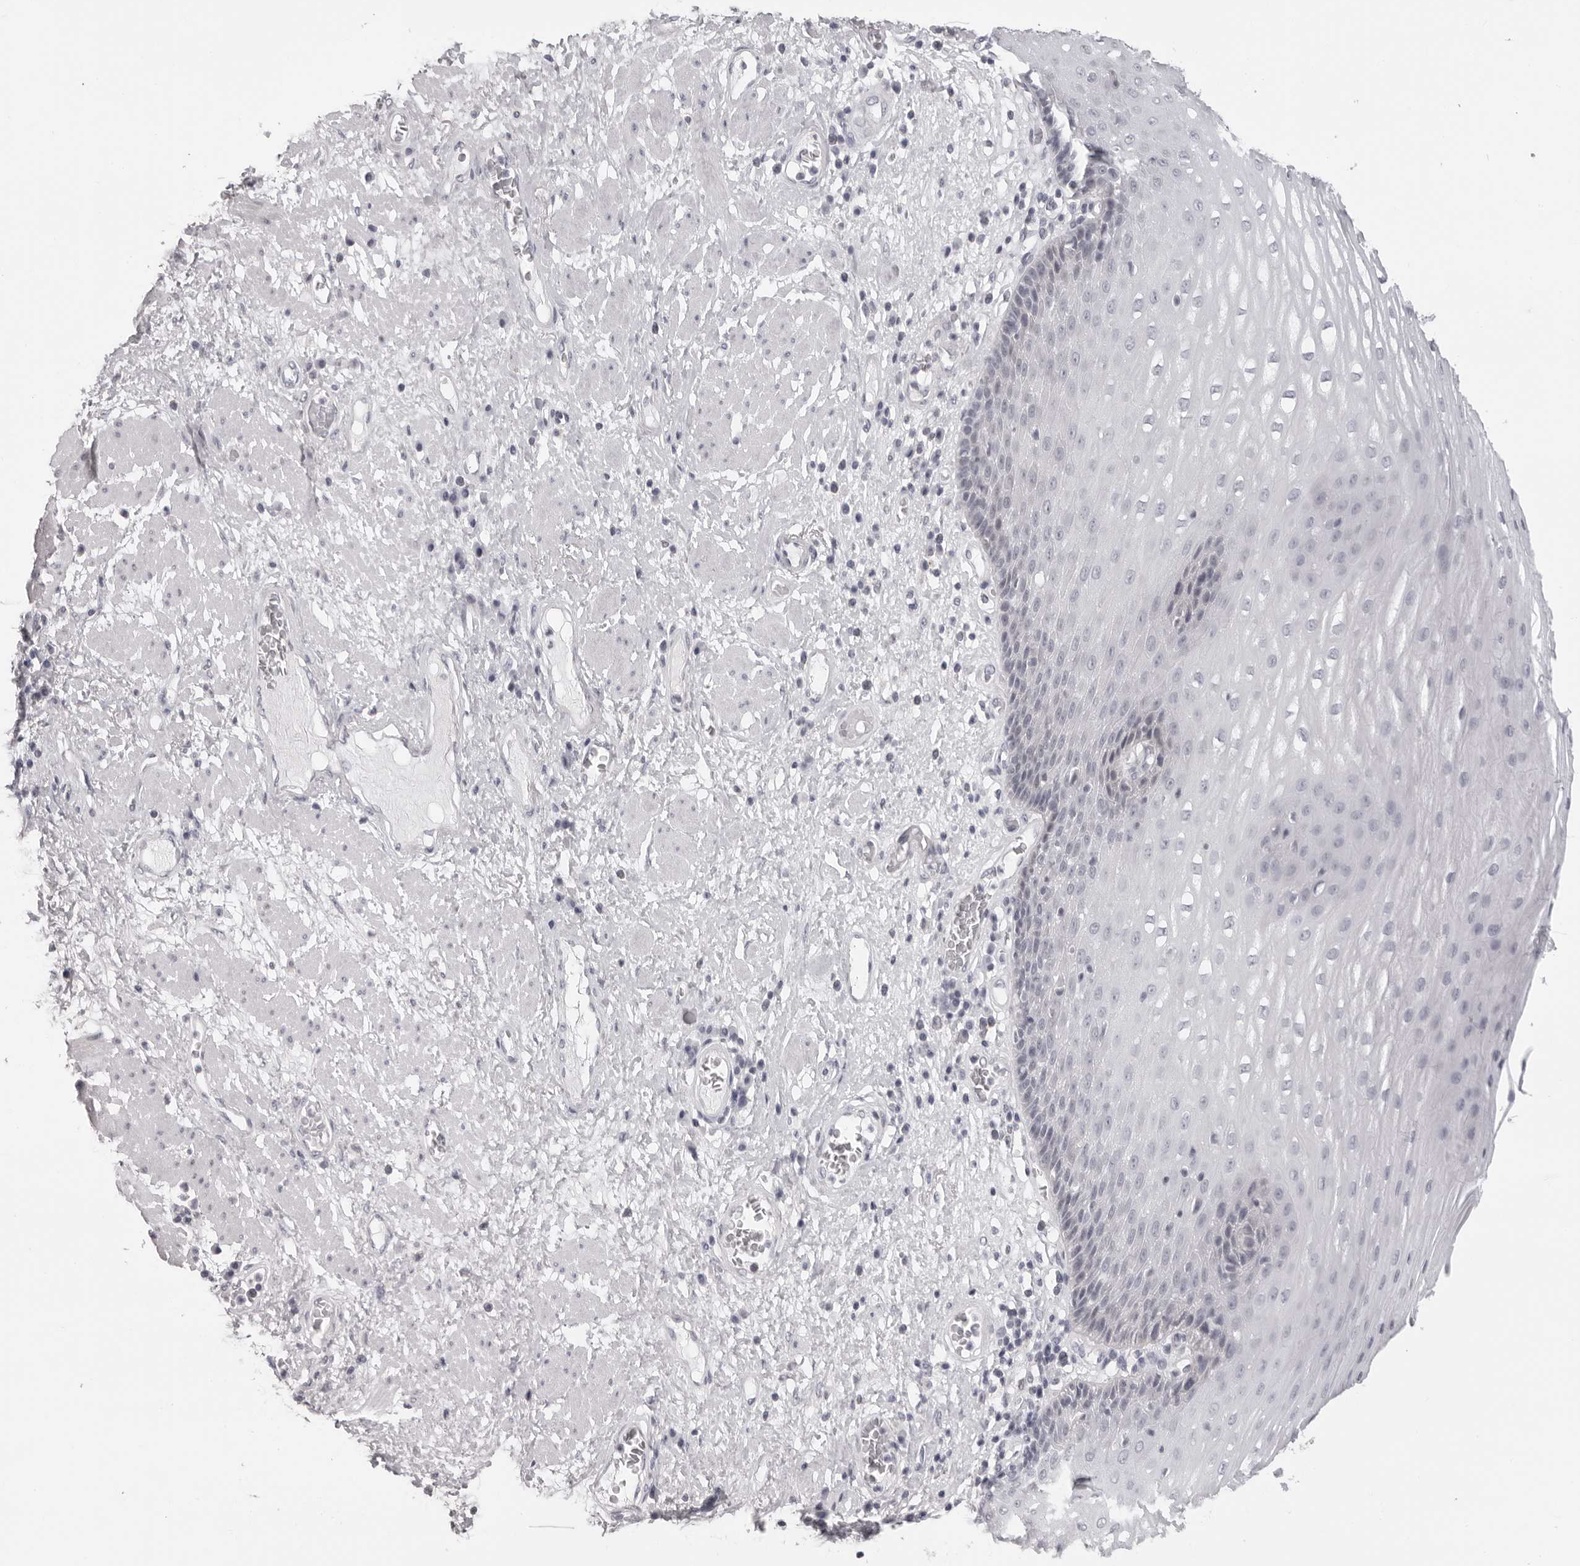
{"staining": {"intensity": "weak", "quantity": "<25%", "location": "cytoplasmic/membranous"}, "tissue": "esophagus", "cell_type": "Squamous epithelial cells", "image_type": "normal", "snomed": [{"axis": "morphology", "description": "Normal tissue, NOS"}, {"axis": "morphology", "description": "Adenocarcinoma, NOS"}, {"axis": "topography", "description": "Esophagus"}], "caption": "This micrograph is of normal esophagus stained with IHC to label a protein in brown with the nuclei are counter-stained blue. There is no expression in squamous epithelial cells.", "gene": "DNALI1", "patient": {"sex": "male", "age": 62}}